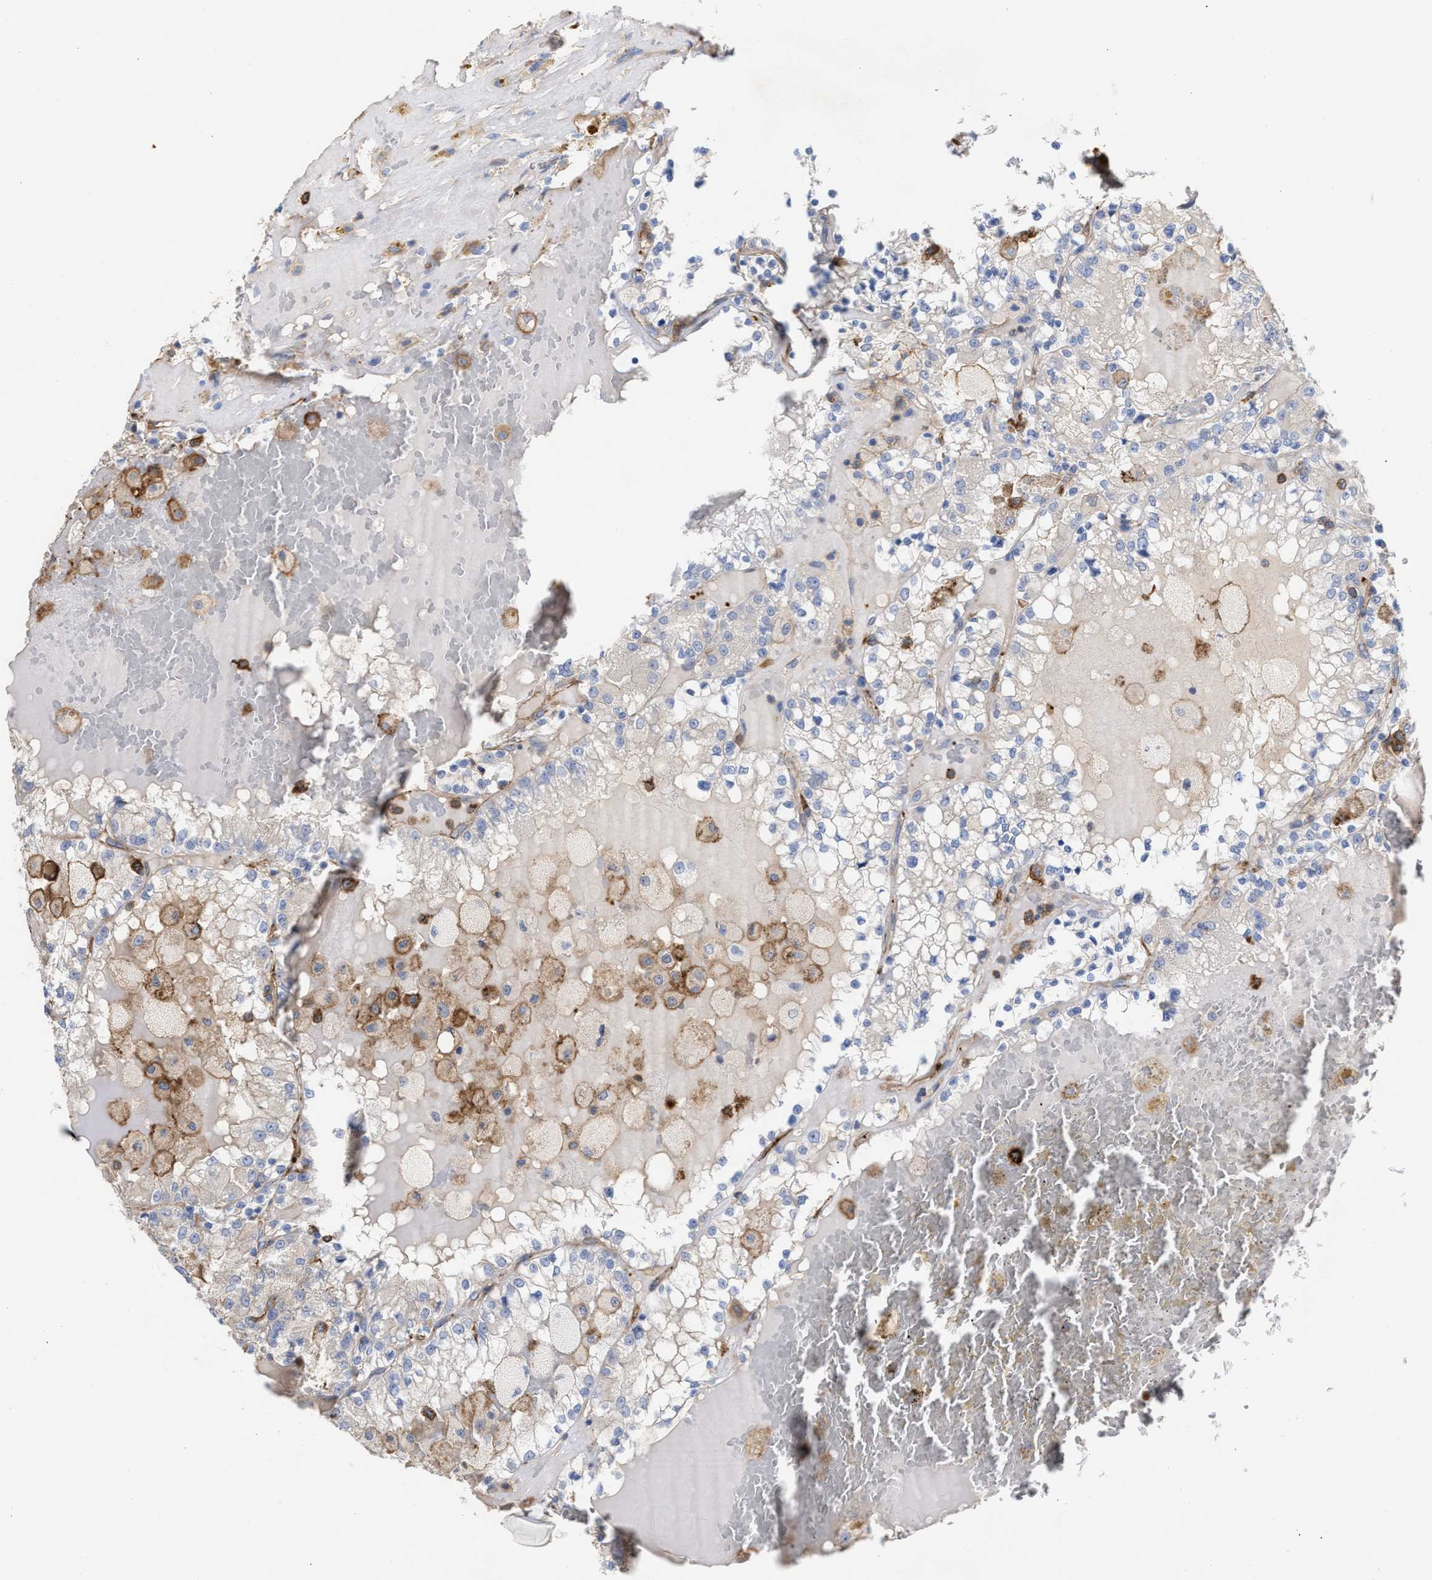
{"staining": {"intensity": "negative", "quantity": "none", "location": "none"}, "tissue": "renal cancer", "cell_type": "Tumor cells", "image_type": "cancer", "snomed": [{"axis": "morphology", "description": "Adenocarcinoma, NOS"}, {"axis": "topography", "description": "Kidney"}], "caption": "Immunohistochemistry of adenocarcinoma (renal) reveals no positivity in tumor cells.", "gene": "HS3ST5", "patient": {"sex": "female", "age": 56}}